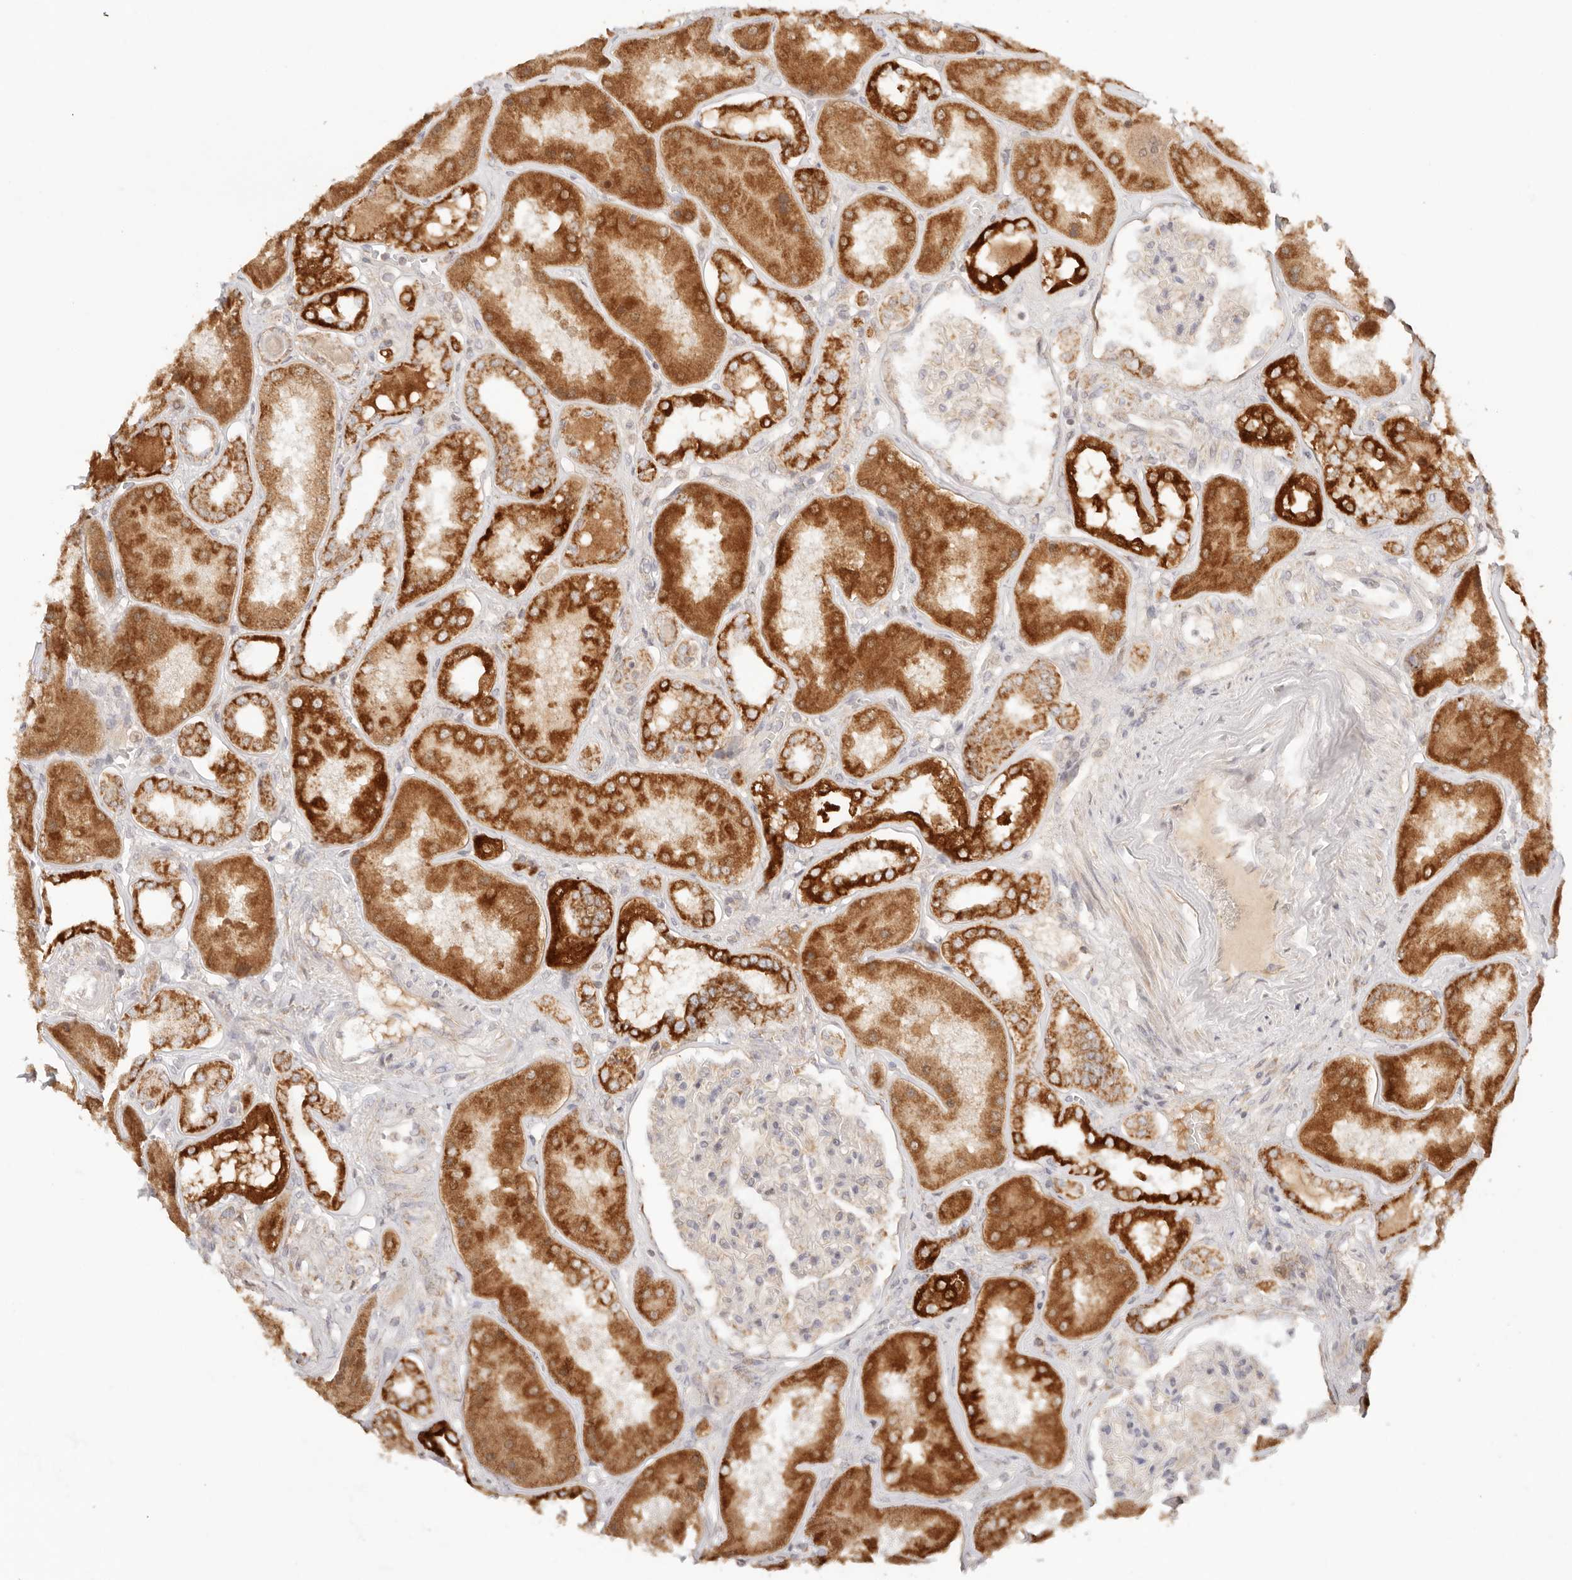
{"staining": {"intensity": "negative", "quantity": "none", "location": "none"}, "tissue": "kidney", "cell_type": "Cells in glomeruli", "image_type": "normal", "snomed": [{"axis": "morphology", "description": "Normal tissue, NOS"}, {"axis": "topography", "description": "Kidney"}], "caption": "Cells in glomeruli show no significant protein staining in normal kidney.", "gene": "COA6", "patient": {"sex": "female", "age": 56}}